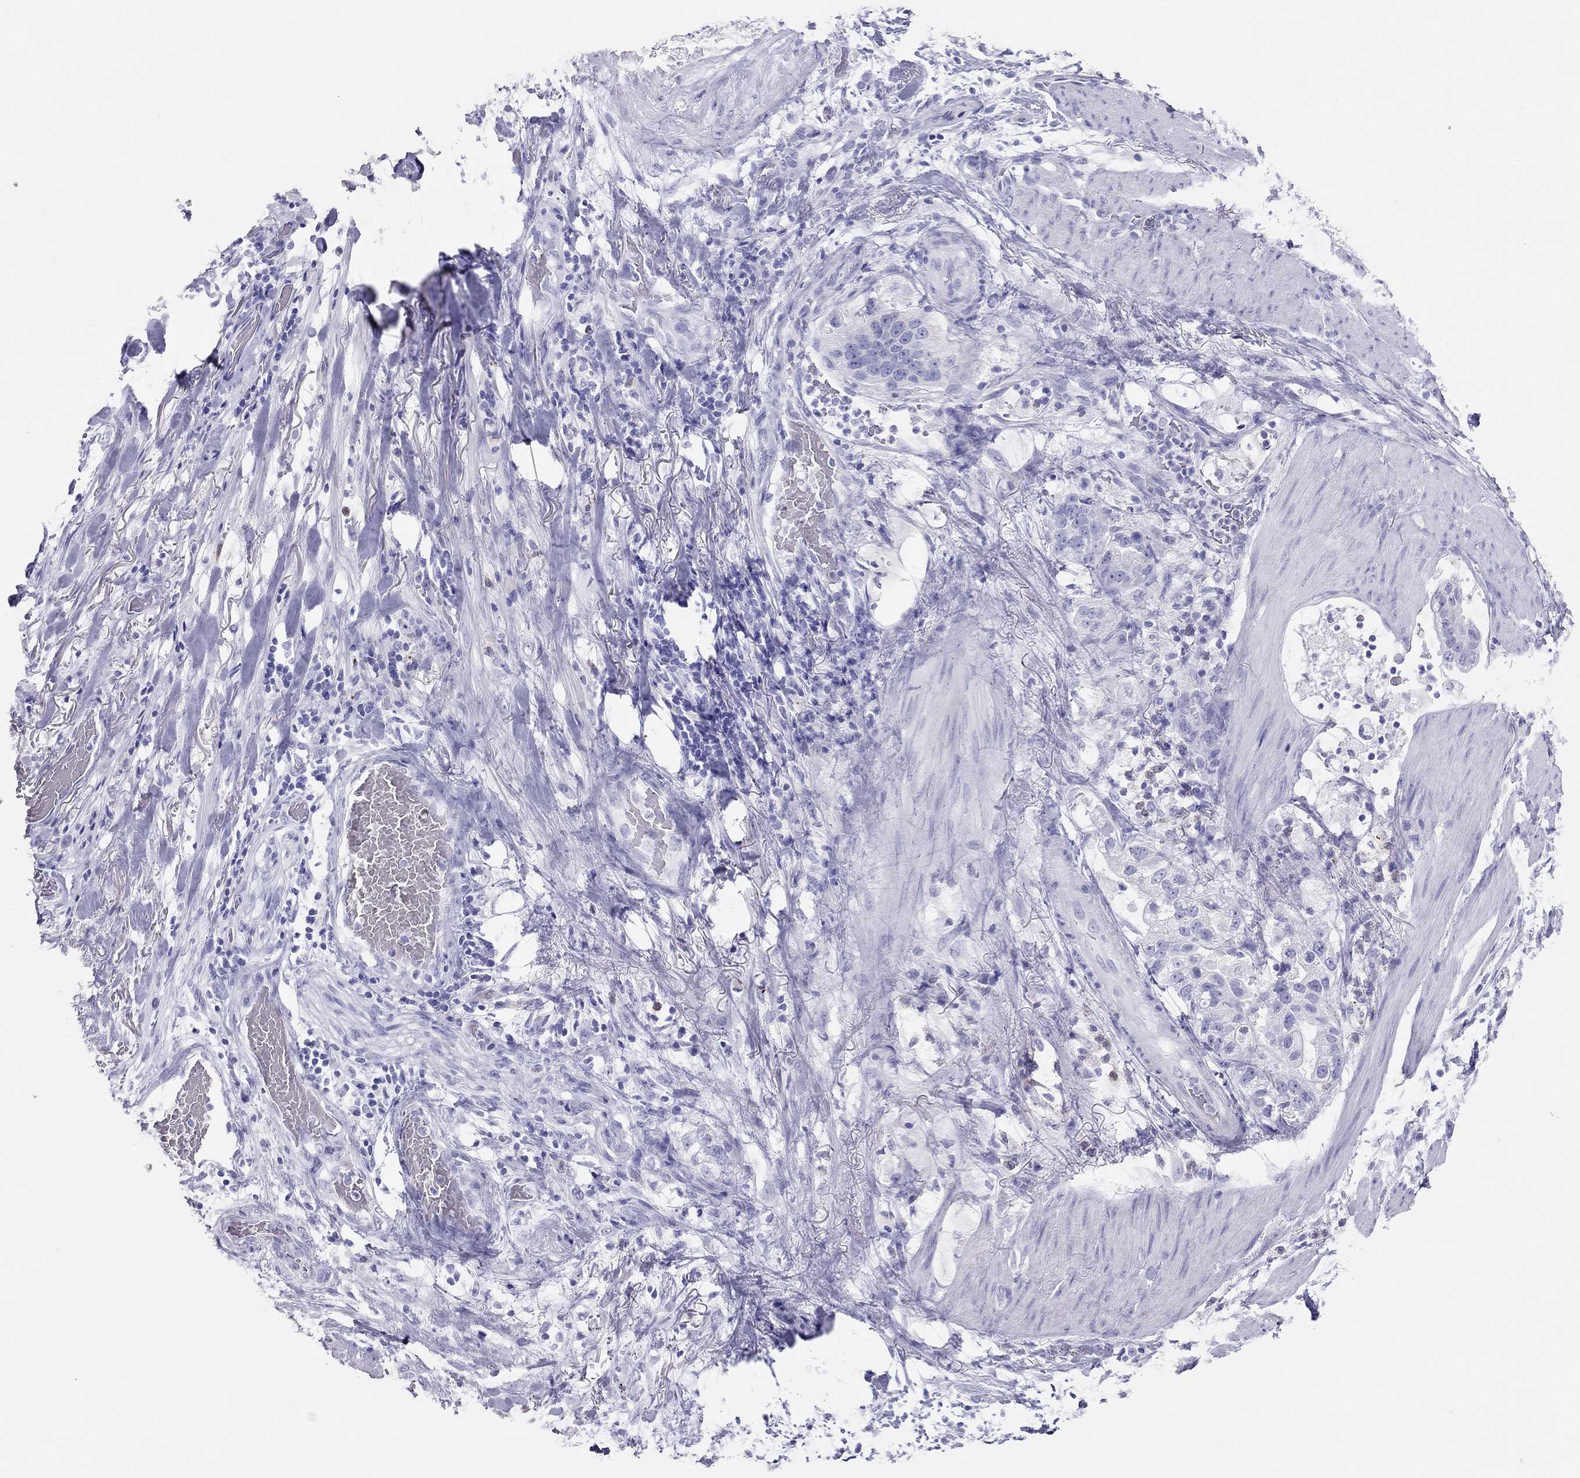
{"staining": {"intensity": "negative", "quantity": "none", "location": "none"}, "tissue": "stomach cancer", "cell_type": "Tumor cells", "image_type": "cancer", "snomed": [{"axis": "morphology", "description": "Adenocarcinoma, NOS"}, {"axis": "topography", "description": "Stomach"}], "caption": "A micrograph of adenocarcinoma (stomach) stained for a protein exhibits no brown staining in tumor cells. (Immunohistochemistry (ihc), brightfield microscopy, high magnification).", "gene": "TSHB", "patient": {"sex": "male", "age": 59}}